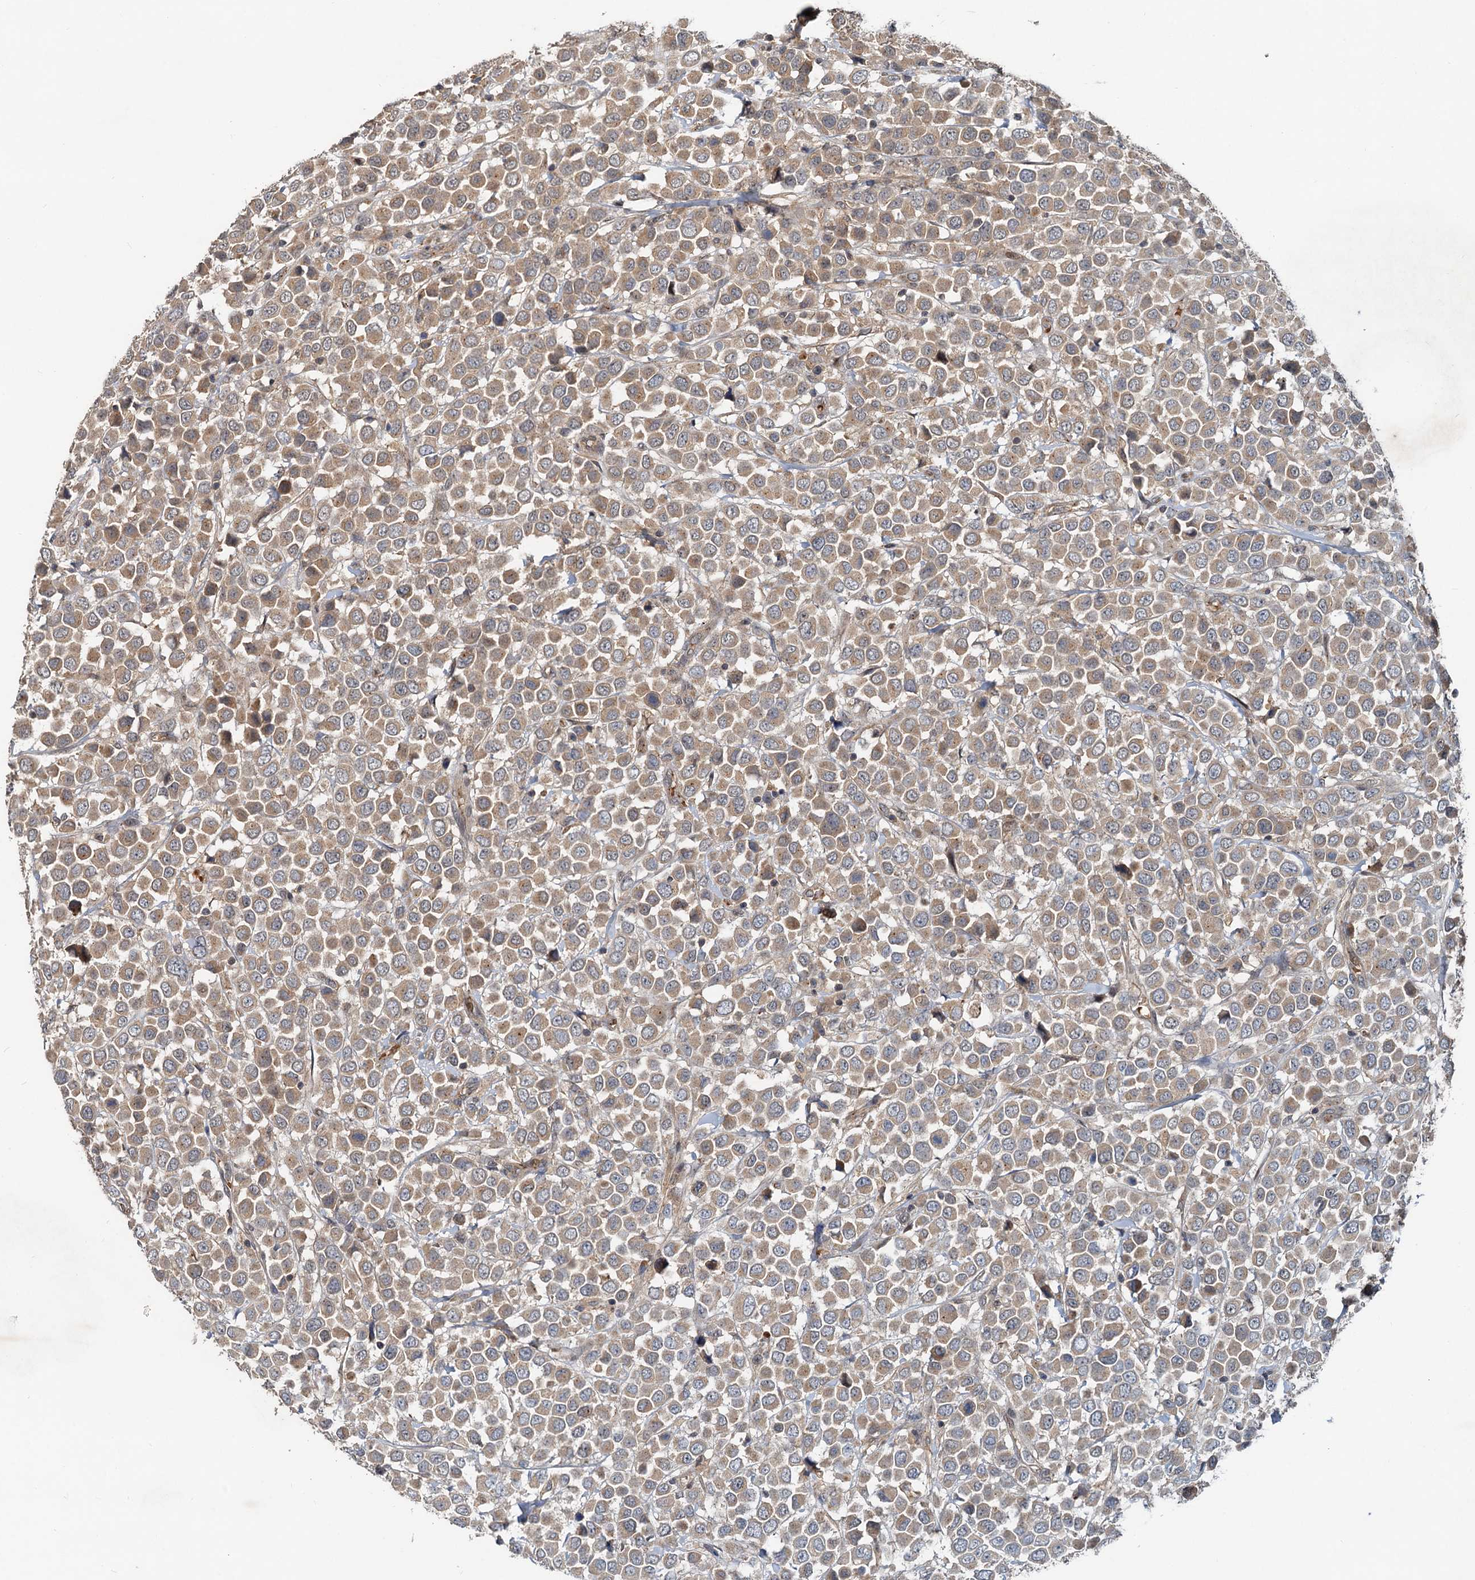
{"staining": {"intensity": "moderate", "quantity": ">75%", "location": "cytoplasmic/membranous"}, "tissue": "breast cancer", "cell_type": "Tumor cells", "image_type": "cancer", "snomed": [{"axis": "morphology", "description": "Duct carcinoma"}, {"axis": "topography", "description": "Breast"}], "caption": "About >75% of tumor cells in human breast cancer reveal moderate cytoplasmic/membranous protein staining as visualized by brown immunohistochemical staining.", "gene": "CEP68", "patient": {"sex": "female", "age": 61}}